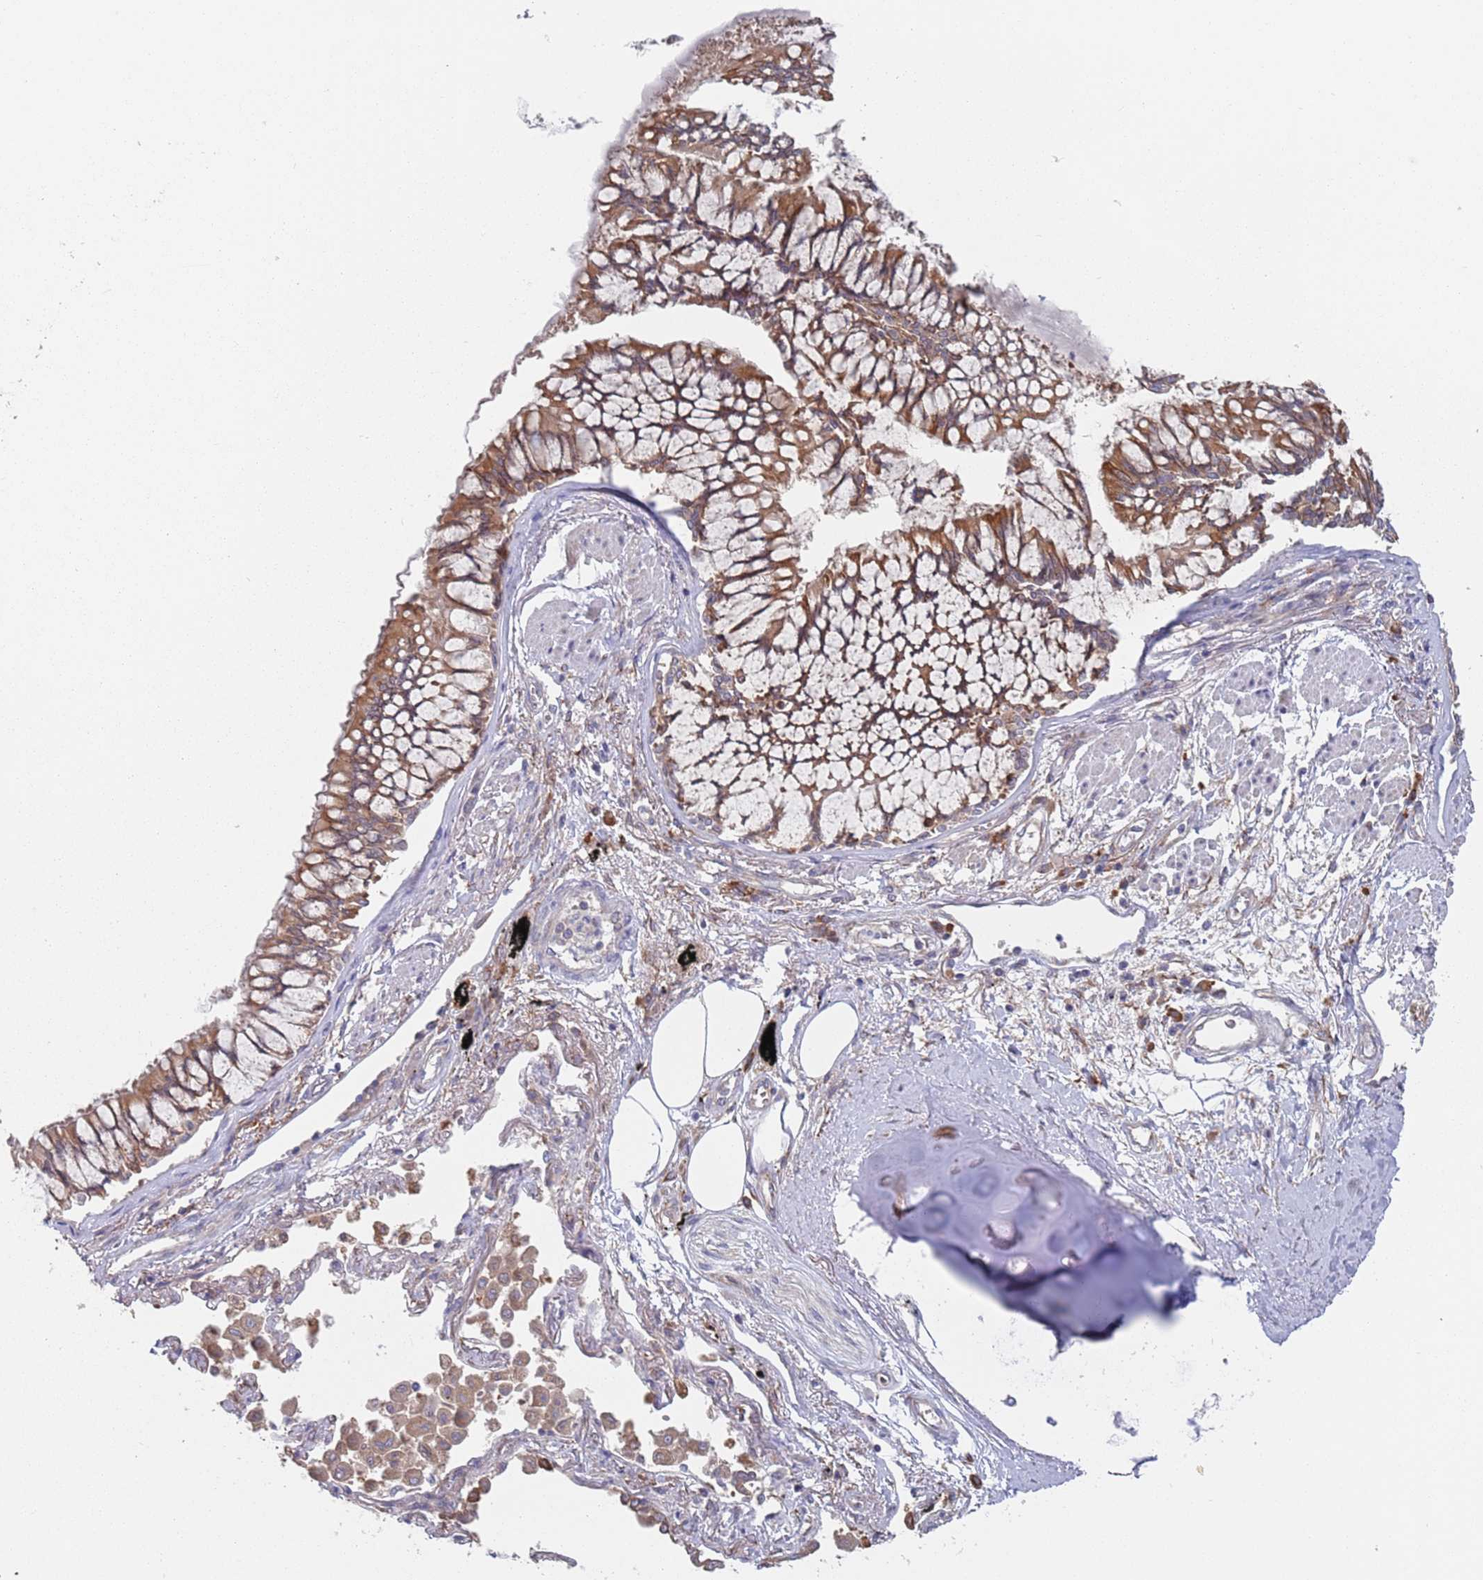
{"staining": {"intensity": "moderate", "quantity": ">75%", "location": "cytoplasmic/membranous"}, "tissue": "lung cancer", "cell_type": "Tumor cells", "image_type": "cancer", "snomed": [{"axis": "morphology", "description": "Adenocarcinoma, NOS"}, {"axis": "topography", "description": "Lung"}], "caption": "Lung cancer (adenocarcinoma) was stained to show a protein in brown. There is medium levels of moderate cytoplasmic/membranous expression in about >75% of tumor cells.", "gene": "ZNF140", "patient": {"sex": "male", "age": 67}}